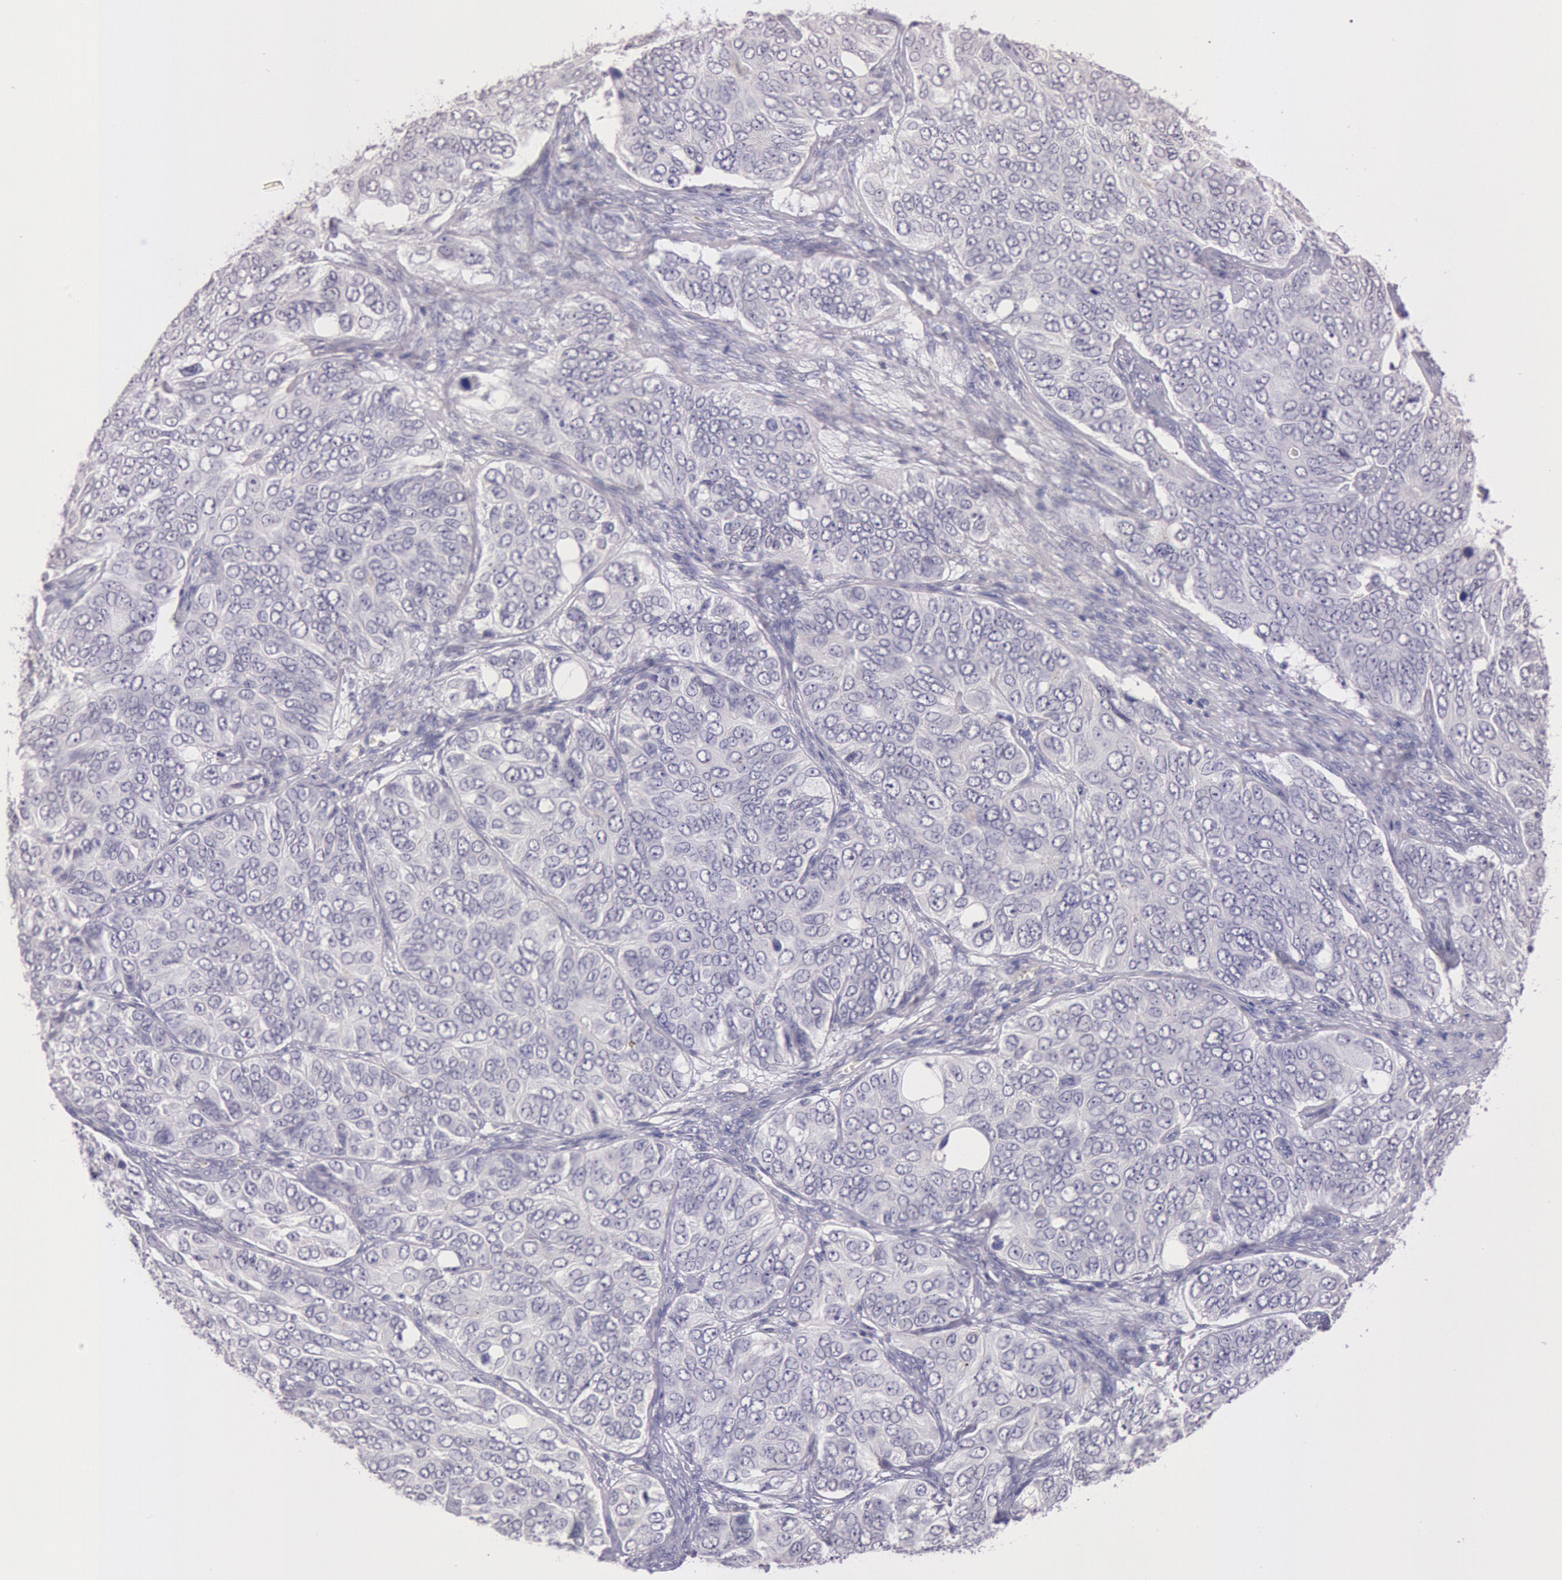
{"staining": {"intensity": "negative", "quantity": "none", "location": "none"}, "tissue": "ovarian cancer", "cell_type": "Tumor cells", "image_type": "cancer", "snomed": [{"axis": "morphology", "description": "Carcinoma, endometroid"}, {"axis": "topography", "description": "Ovary"}], "caption": "Endometroid carcinoma (ovarian) was stained to show a protein in brown. There is no significant positivity in tumor cells.", "gene": "KDM6A", "patient": {"sex": "female", "age": 51}}